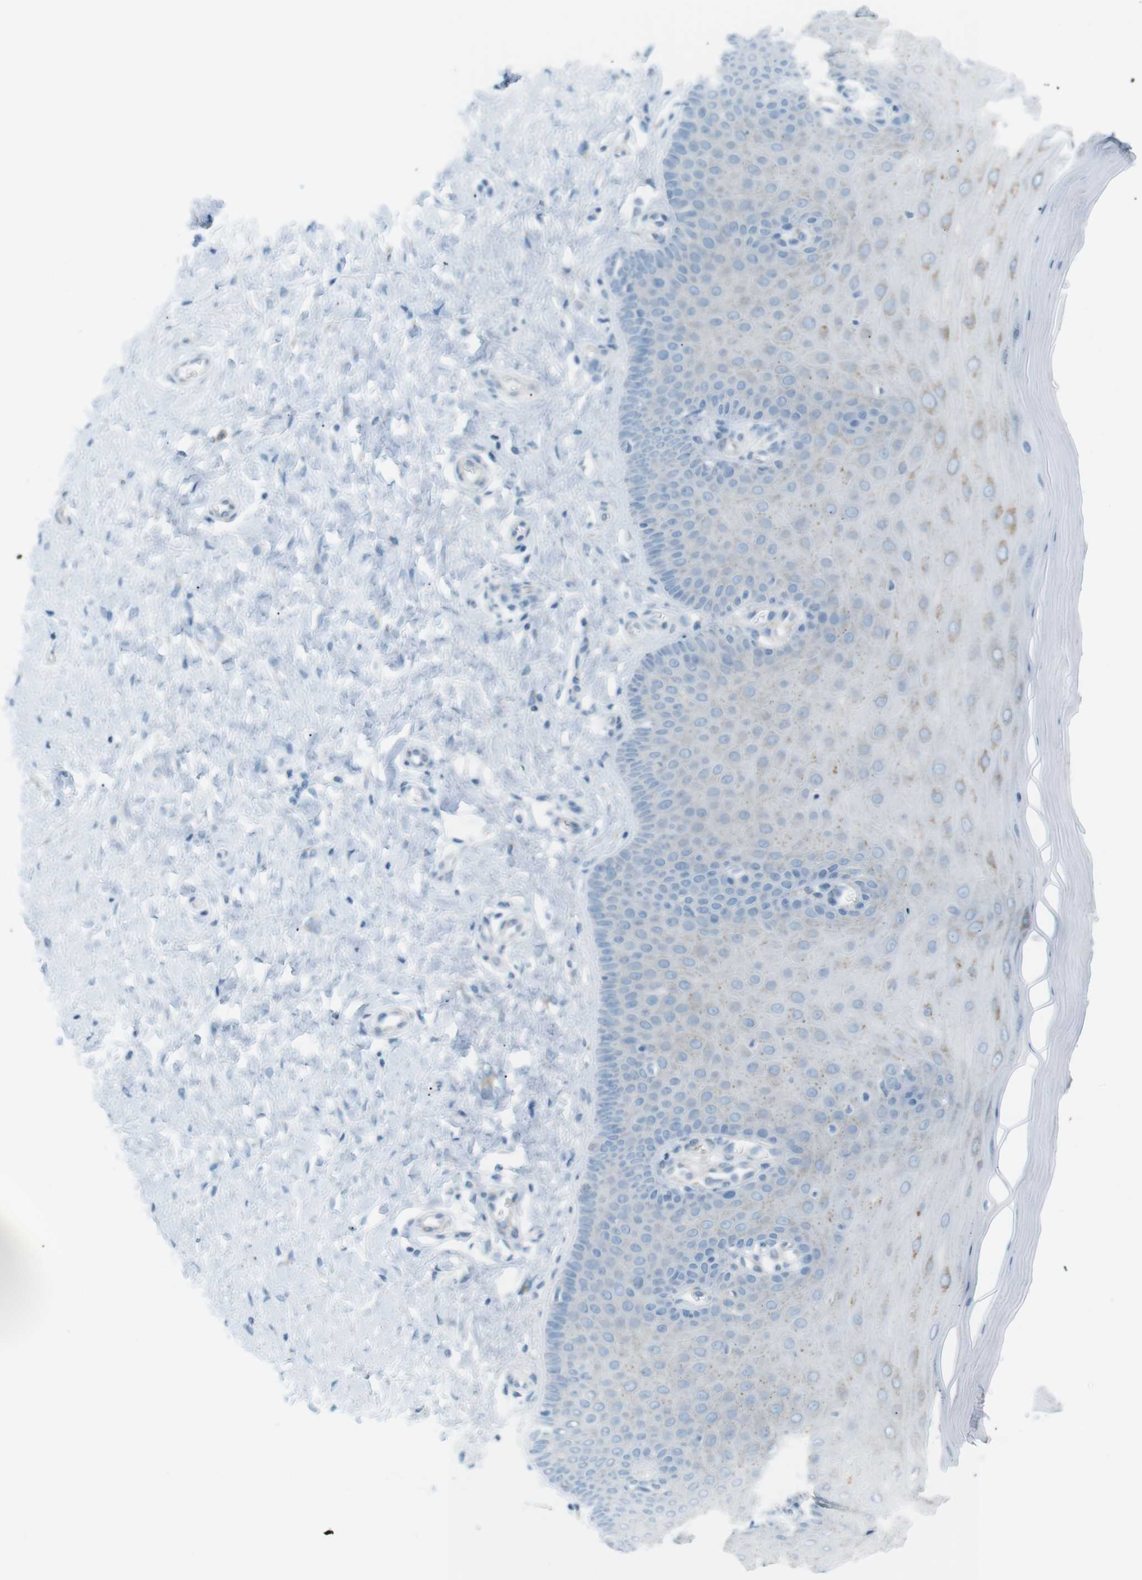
{"staining": {"intensity": "weak", "quantity": "<25%", "location": "cytoplasmic/membranous"}, "tissue": "cervix", "cell_type": "Squamous epithelial cells", "image_type": "normal", "snomed": [{"axis": "morphology", "description": "Normal tissue, NOS"}, {"axis": "topography", "description": "Cervix"}], "caption": "Protein analysis of unremarkable cervix shows no significant positivity in squamous epithelial cells. Nuclei are stained in blue.", "gene": "VAMP1", "patient": {"sex": "female", "age": 55}}